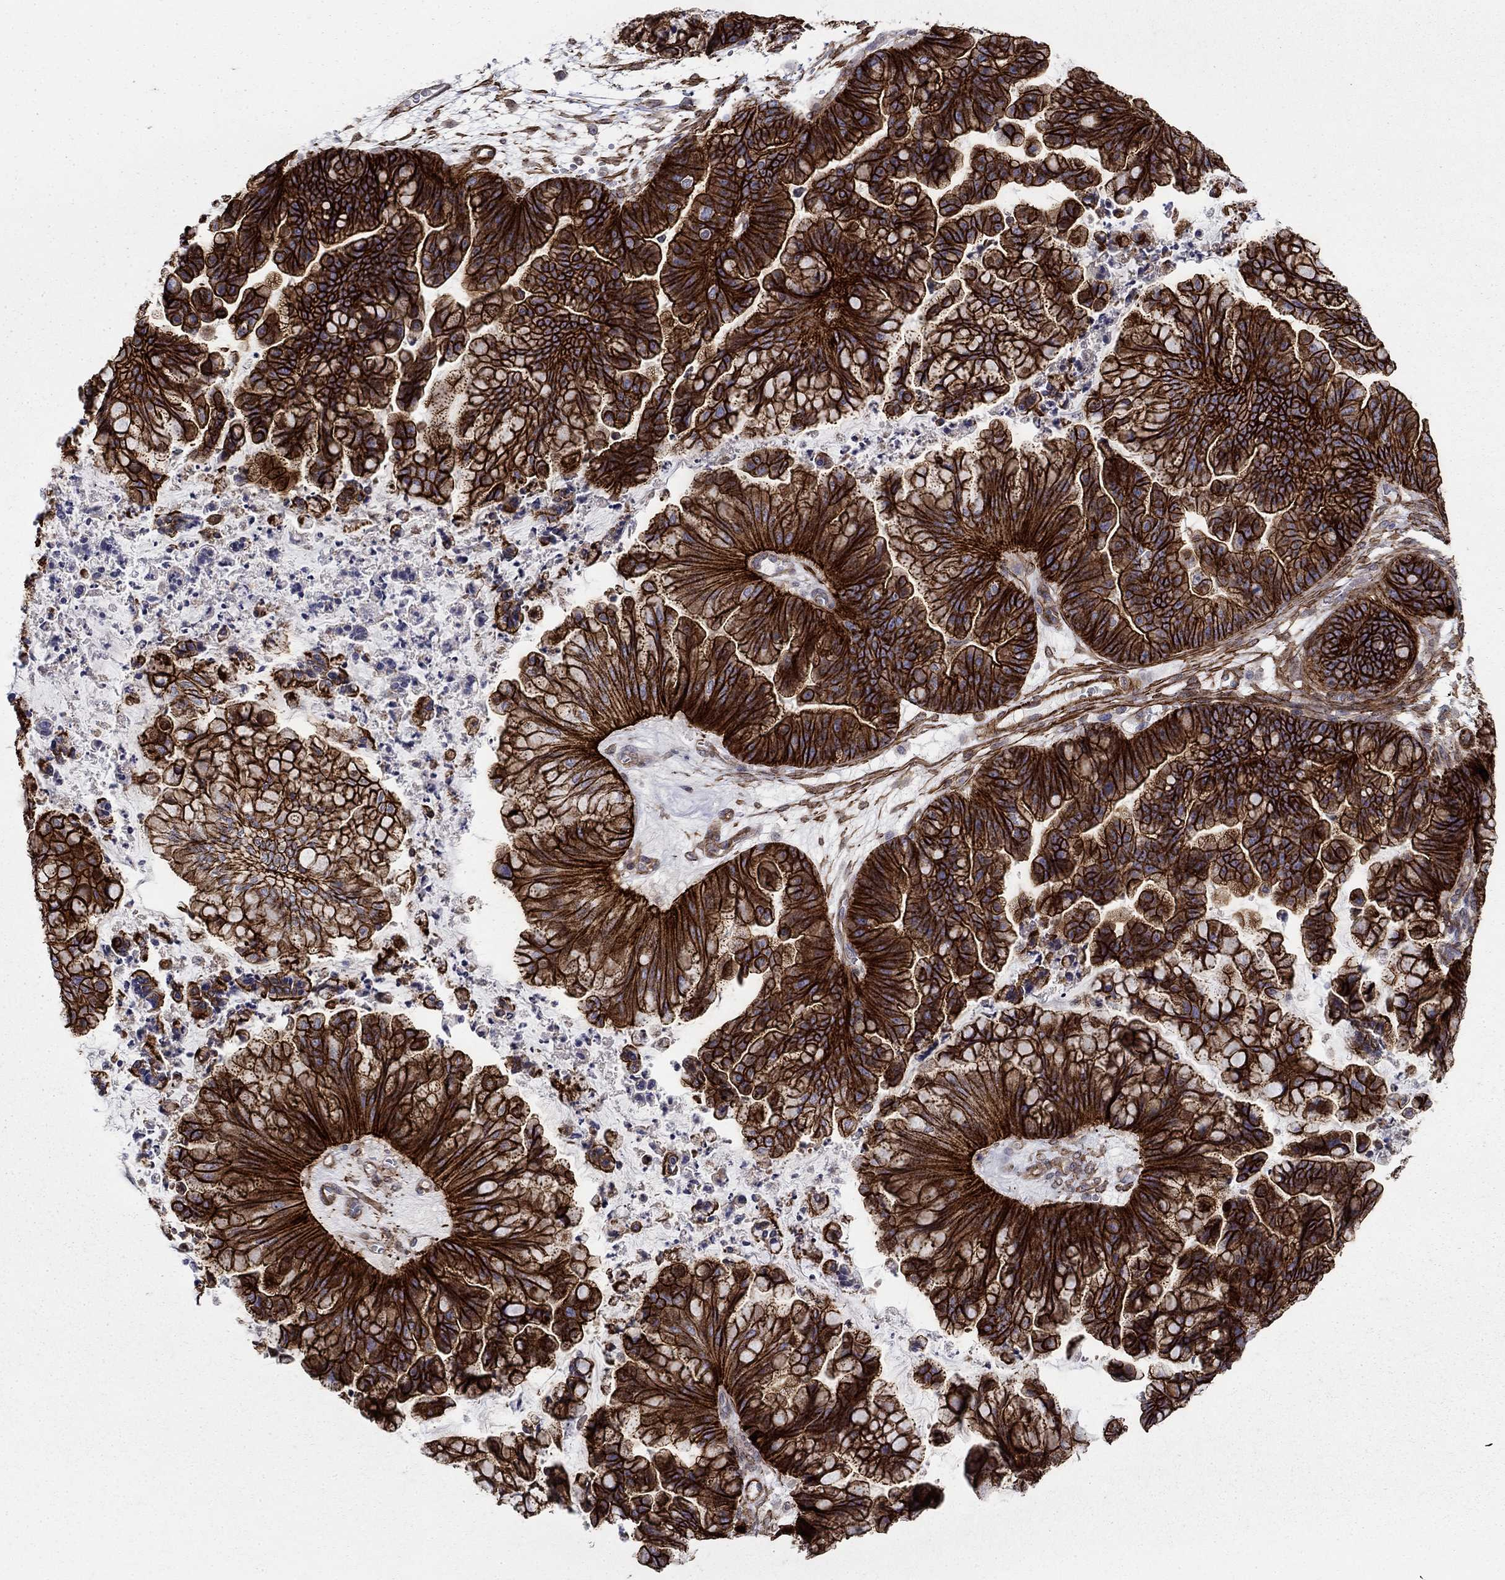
{"staining": {"intensity": "strong", "quantity": ">75%", "location": "cytoplasmic/membranous"}, "tissue": "ovarian cancer", "cell_type": "Tumor cells", "image_type": "cancer", "snomed": [{"axis": "morphology", "description": "Cystadenocarcinoma, mucinous, NOS"}, {"axis": "topography", "description": "Ovary"}], "caption": "This image shows immunohistochemistry (IHC) staining of ovarian cancer, with high strong cytoplasmic/membranous staining in approximately >75% of tumor cells.", "gene": "KRBA1", "patient": {"sex": "female", "age": 67}}